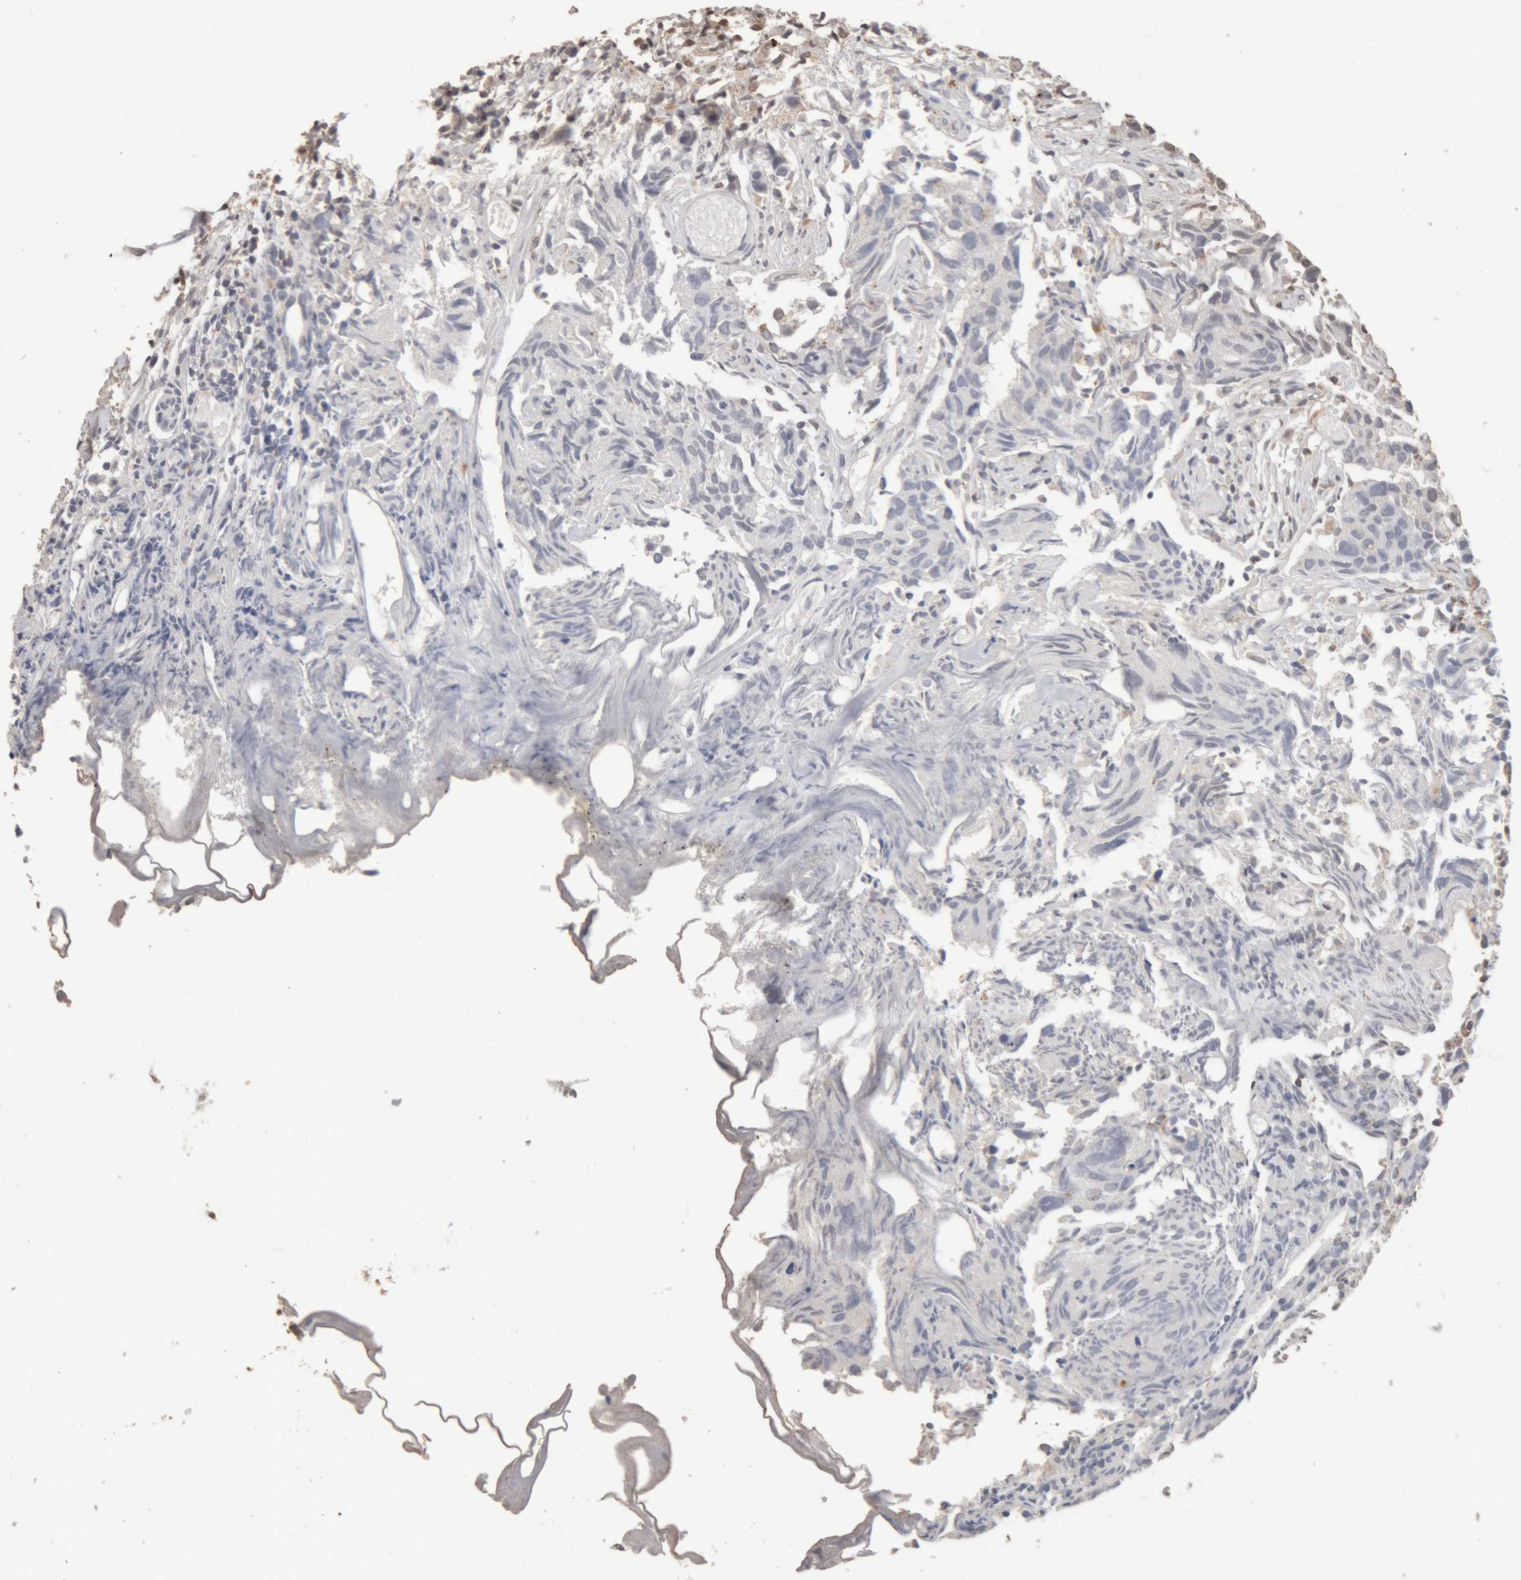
{"staining": {"intensity": "negative", "quantity": "none", "location": "none"}, "tissue": "urothelial cancer", "cell_type": "Tumor cells", "image_type": "cancer", "snomed": [{"axis": "morphology", "description": "Urothelial carcinoma, High grade"}, {"axis": "topography", "description": "Urinary bladder"}], "caption": "Urothelial carcinoma (high-grade) was stained to show a protein in brown. There is no significant staining in tumor cells.", "gene": "ARSA", "patient": {"sex": "female", "age": 75}}